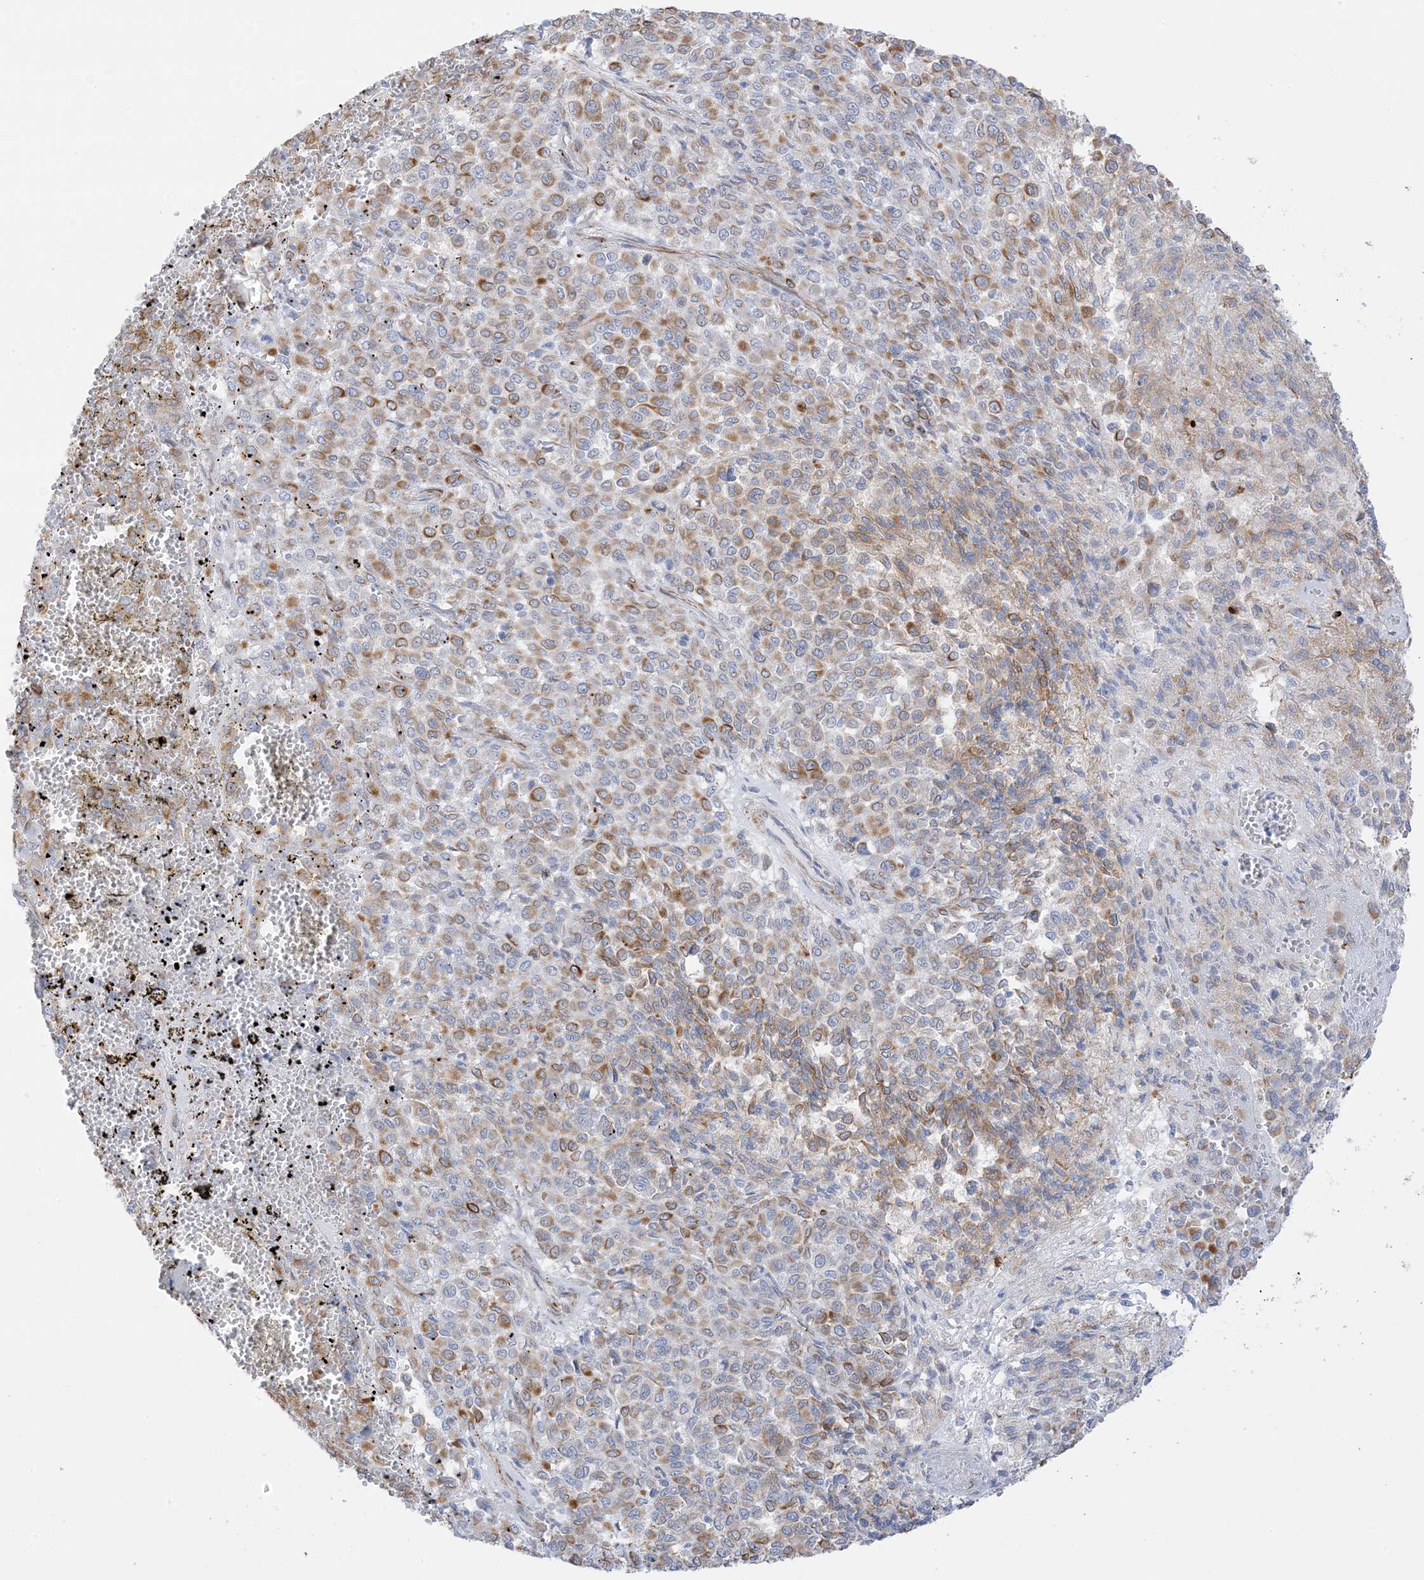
{"staining": {"intensity": "moderate", "quantity": ">75%", "location": "cytoplasmic/membranous"}, "tissue": "melanoma", "cell_type": "Tumor cells", "image_type": "cancer", "snomed": [{"axis": "morphology", "description": "Malignant melanoma, Metastatic site"}, {"axis": "topography", "description": "Pancreas"}], "caption": "Malignant melanoma (metastatic site) stained with immunohistochemistry exhibits moderate cytoplasmic/membranous staining in about >75% of tumor cells.", "gene": "PID1", "patient": {"sex": "female", "age": 30}}